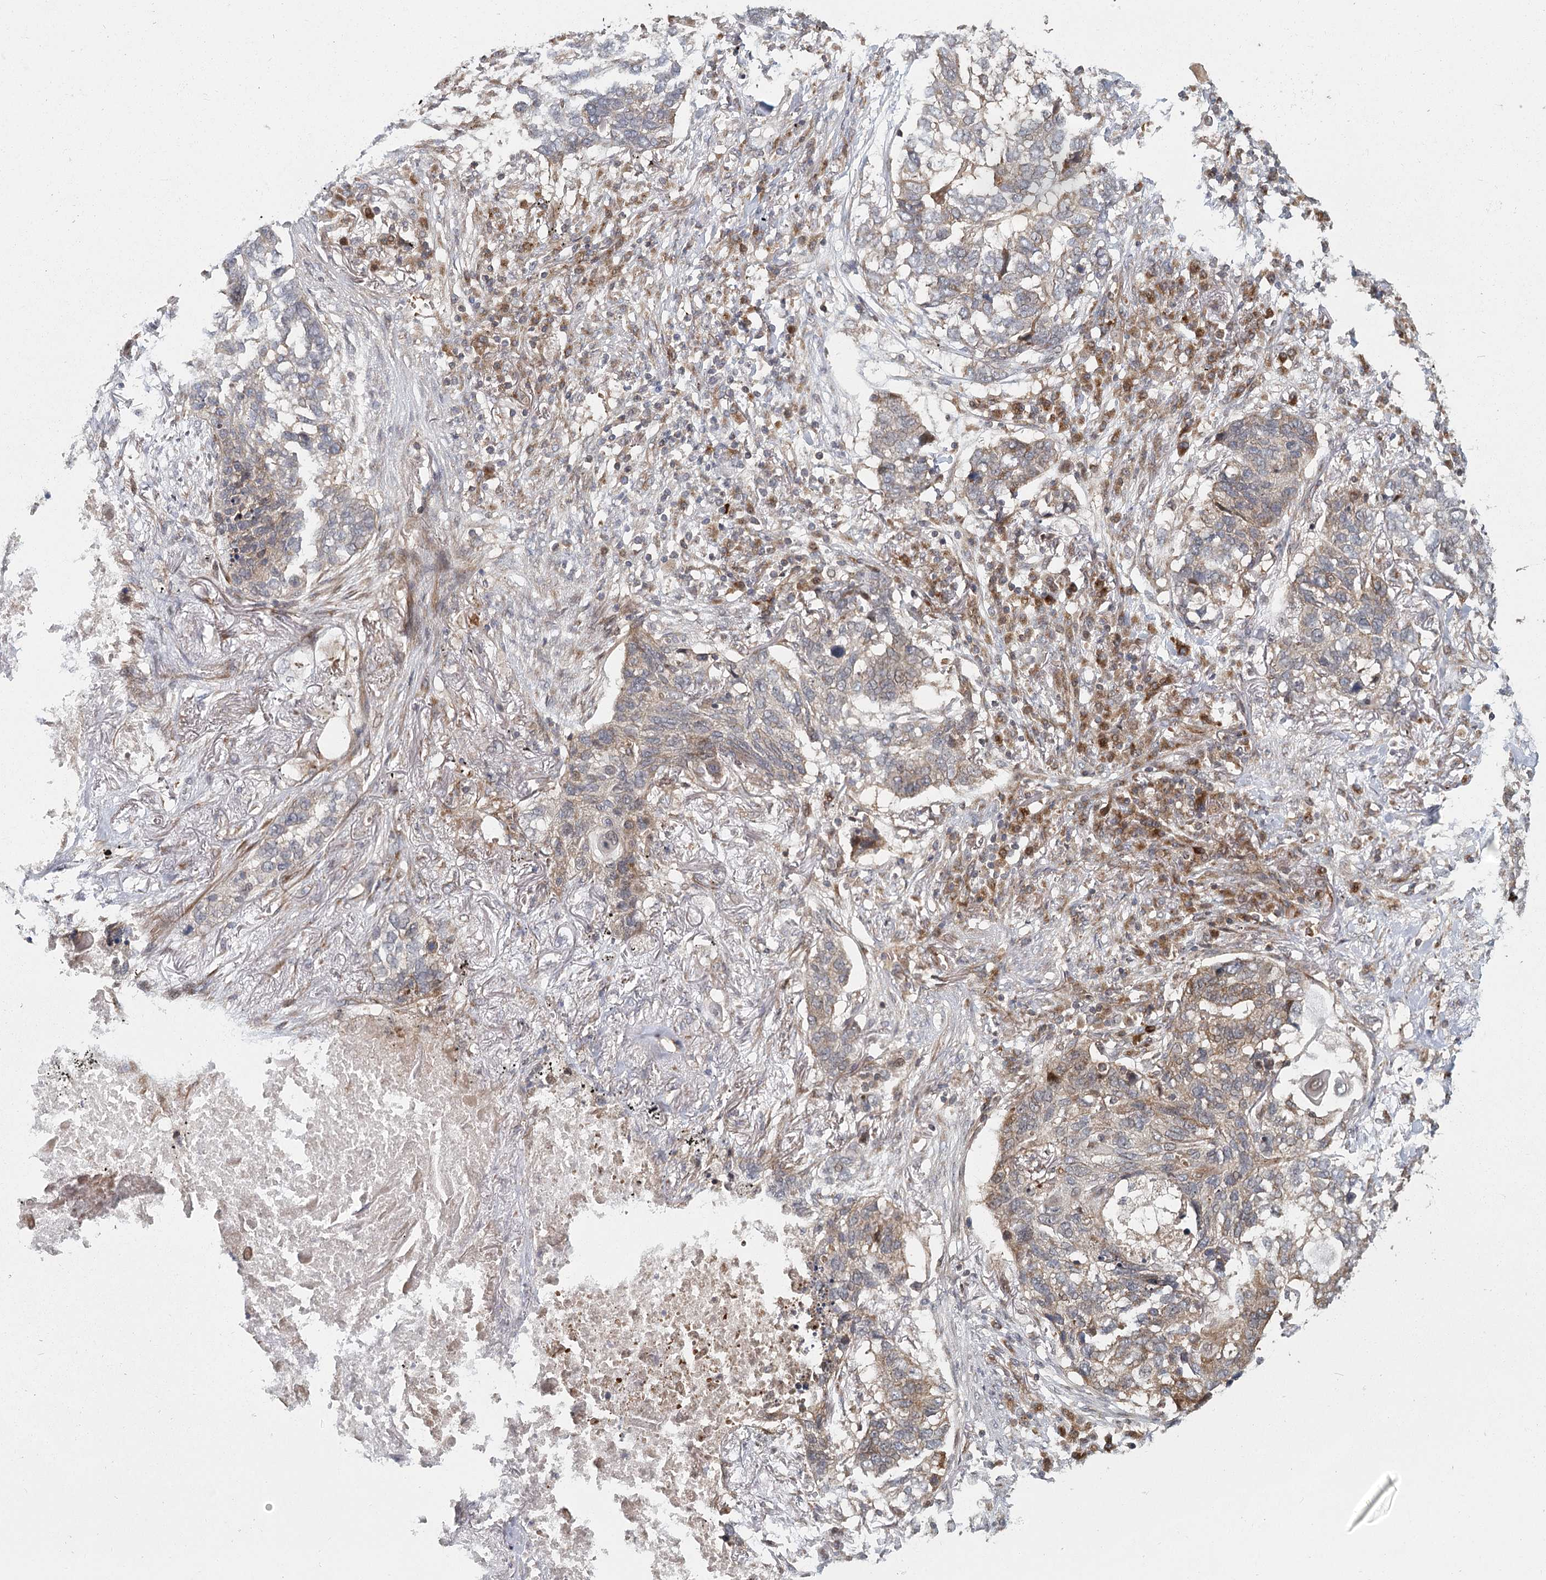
{"staining": {"intensity": "weak", "quantity": "<25%", "location": "cytoplasmic/membranous"}, "tissue": "lung cancer", "cell_type": "Tumor cells", "image_type": "cancer", "snomed": [{"axis": "morphology", "description": "Squamous cell carcinoma, NOS"}, {"axis": "topography", "description": "Lung"}], "caption": "Immunohistochemistry photomicrograph of squamous cell carcinoma (lung) stained for a protein (brown), which displays no positivity in tumor cells. Brightfield microscopy of immunohistochemistry (IHC) stained with DAB (brown) and hematoxylin (blue), captured at high magnification.", "gene": "RAPGEF6", "patient": {"sex": "female", "age": 63}}